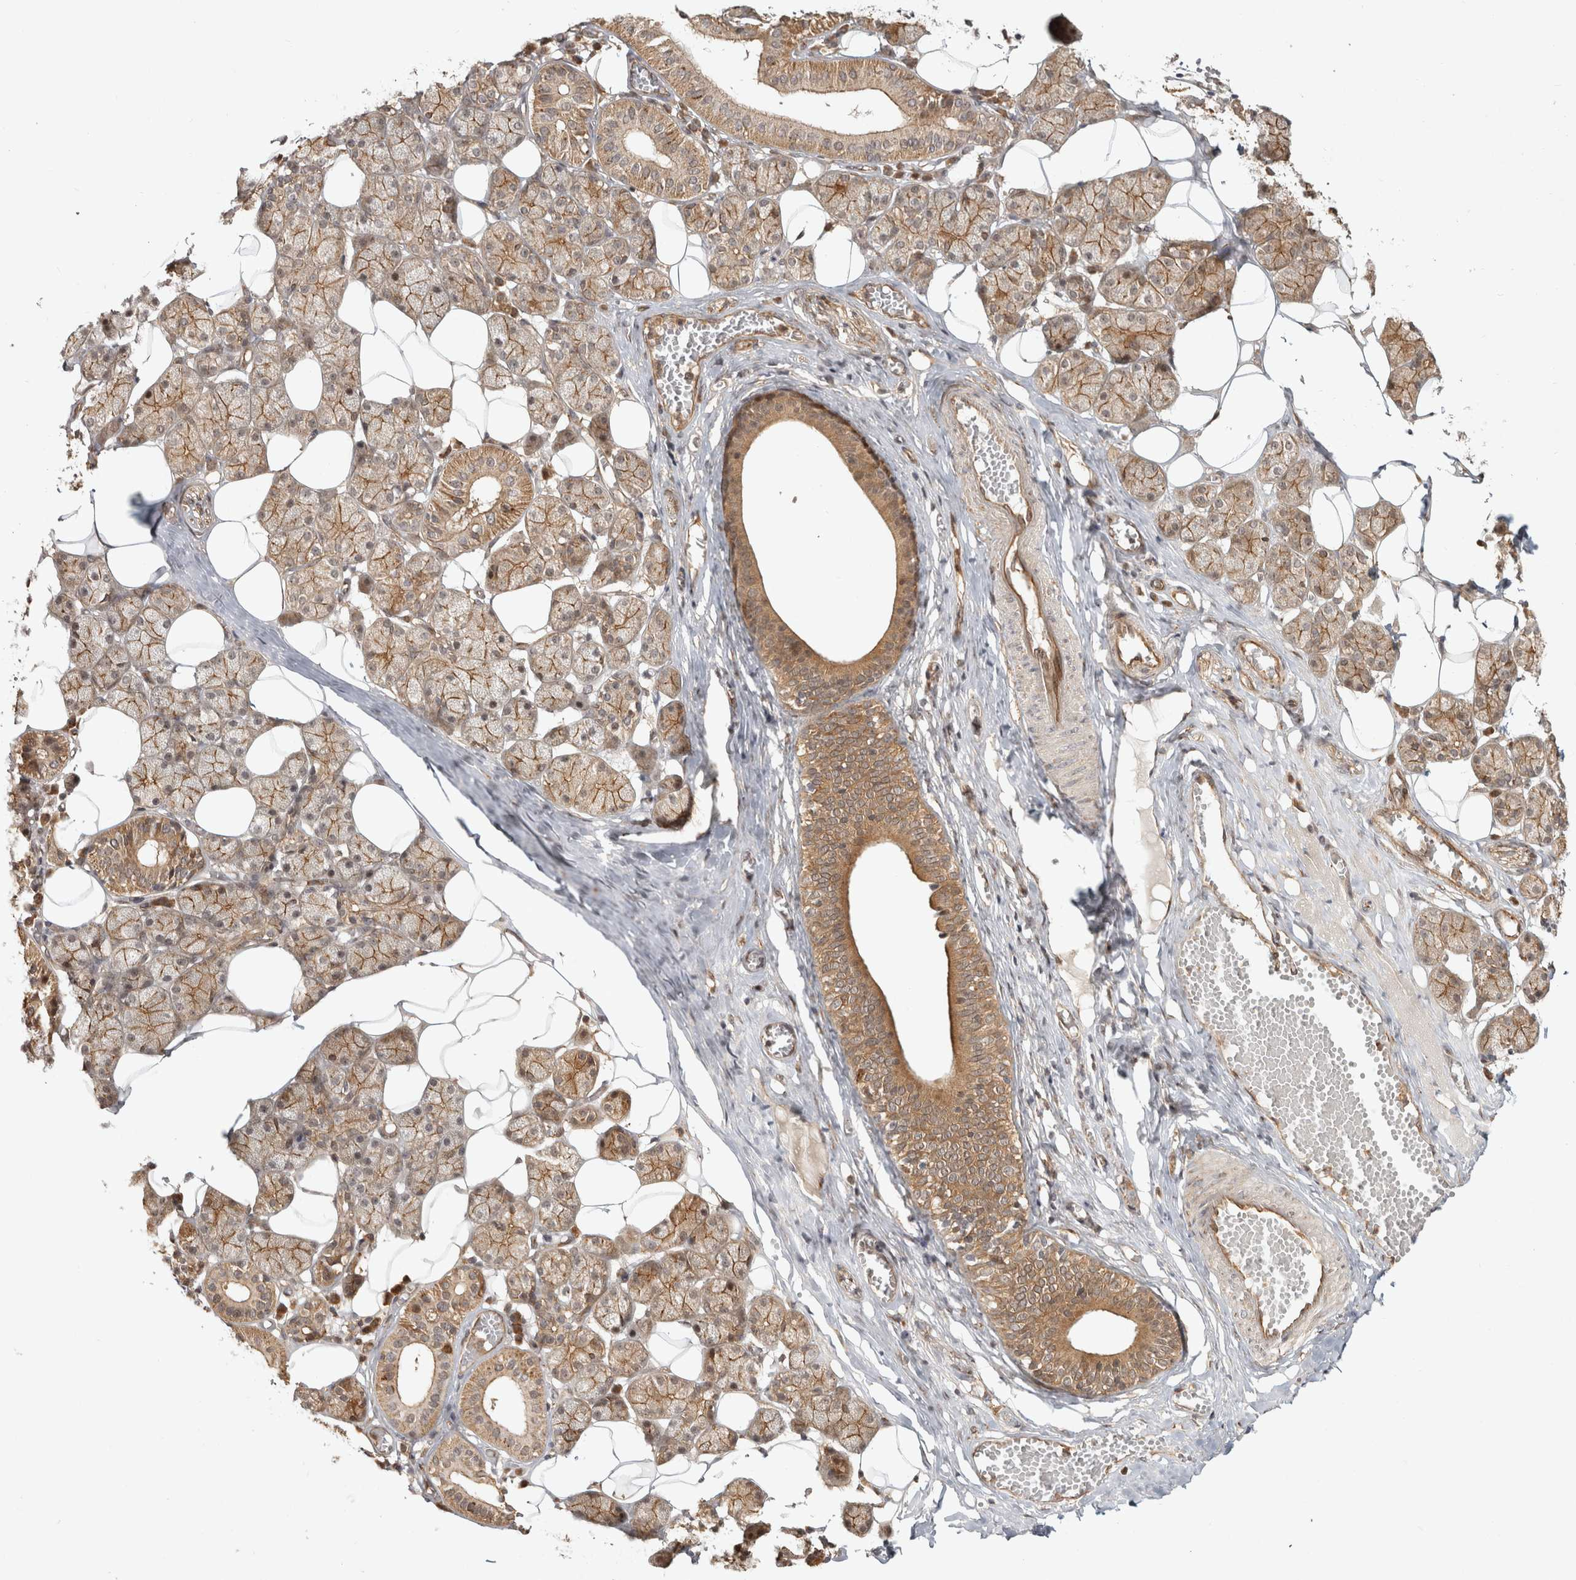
{"staining": {"intensity": "moderate", "quantity": ">75%", "location": "cytoplasmic/membranous"}, "tissue": "salivary gland", "cell_type": "Glandular cells", "image_type": "normal", "snomed": [{"axis": "morphology", "description": "Normal tissue, NOS"}, {"axis": "topography", "description": "Salivary gland"}], "caption": "IHC of unremarkable human salivary gland exhibits medium levels of moderate cytoplasmic/membranous positivity in about >75% of glandular cells. Using DAB (3,3'-diaminobenzidine) (brown) and hematoxylin (blue) stains, captured at high magnification using brightfield microscopy.", "gene": "CAMSAP2", "patient": {"sex": "female", "age": 33}}